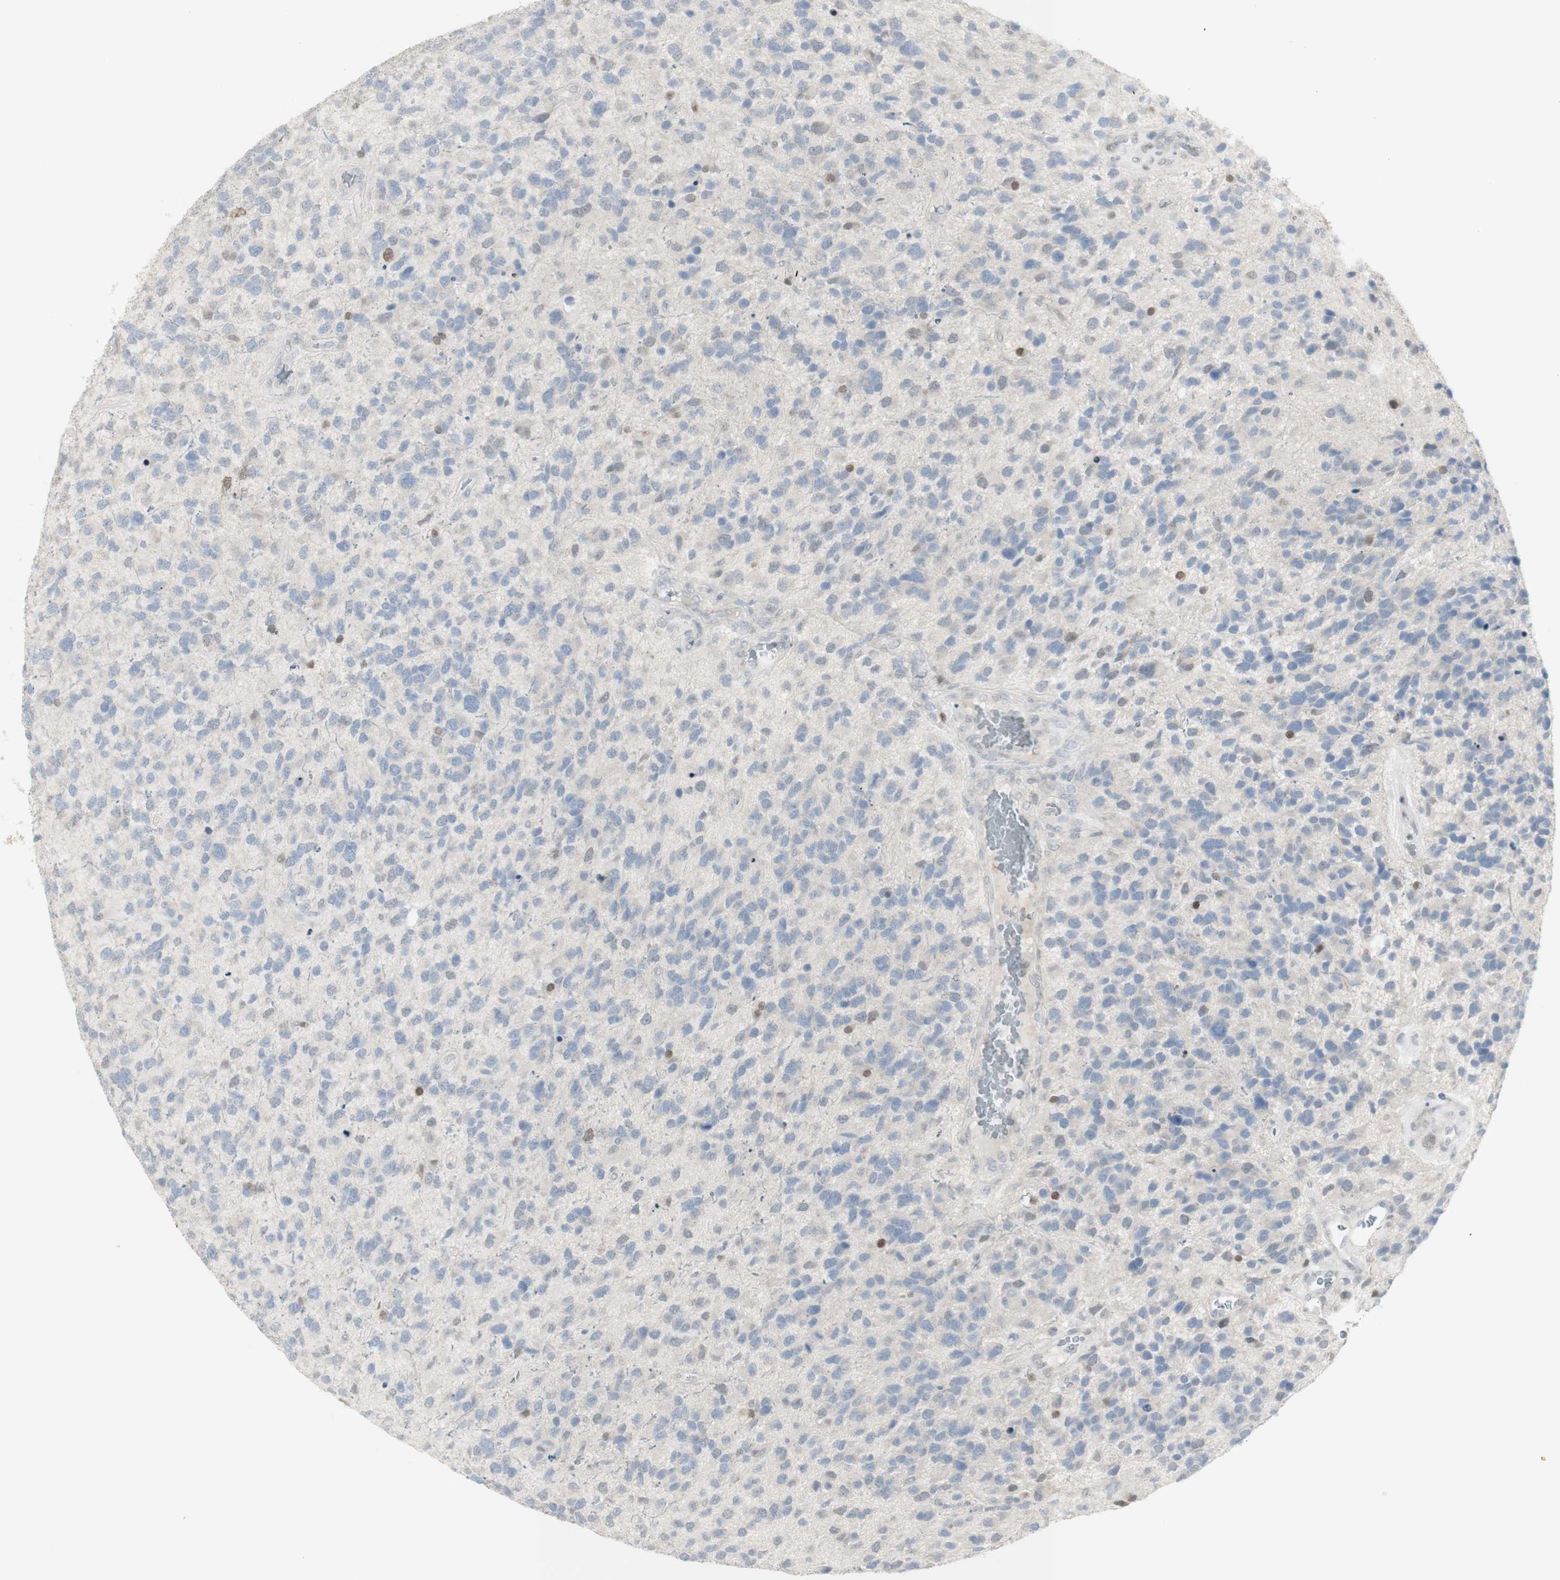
{"staining": {"intensity": "moderate", "quantity": "<25%", "location": "nuclear"}, "tissue": "glioma", "cell_type": "Tumor cells", "image_type": "cancer", "snomed": [{"axis": "morphology", "description": "Glioma, malignant, High grade"}, {"axis": "topography", "description": "Brain"}], "caption": "Malignant glioma (high-grade) tissue exhibits moderate nuclear expression in about <25% of tumor cells", "gene": "C1orf116", "patient": {"sex": "female", "age": 58}}